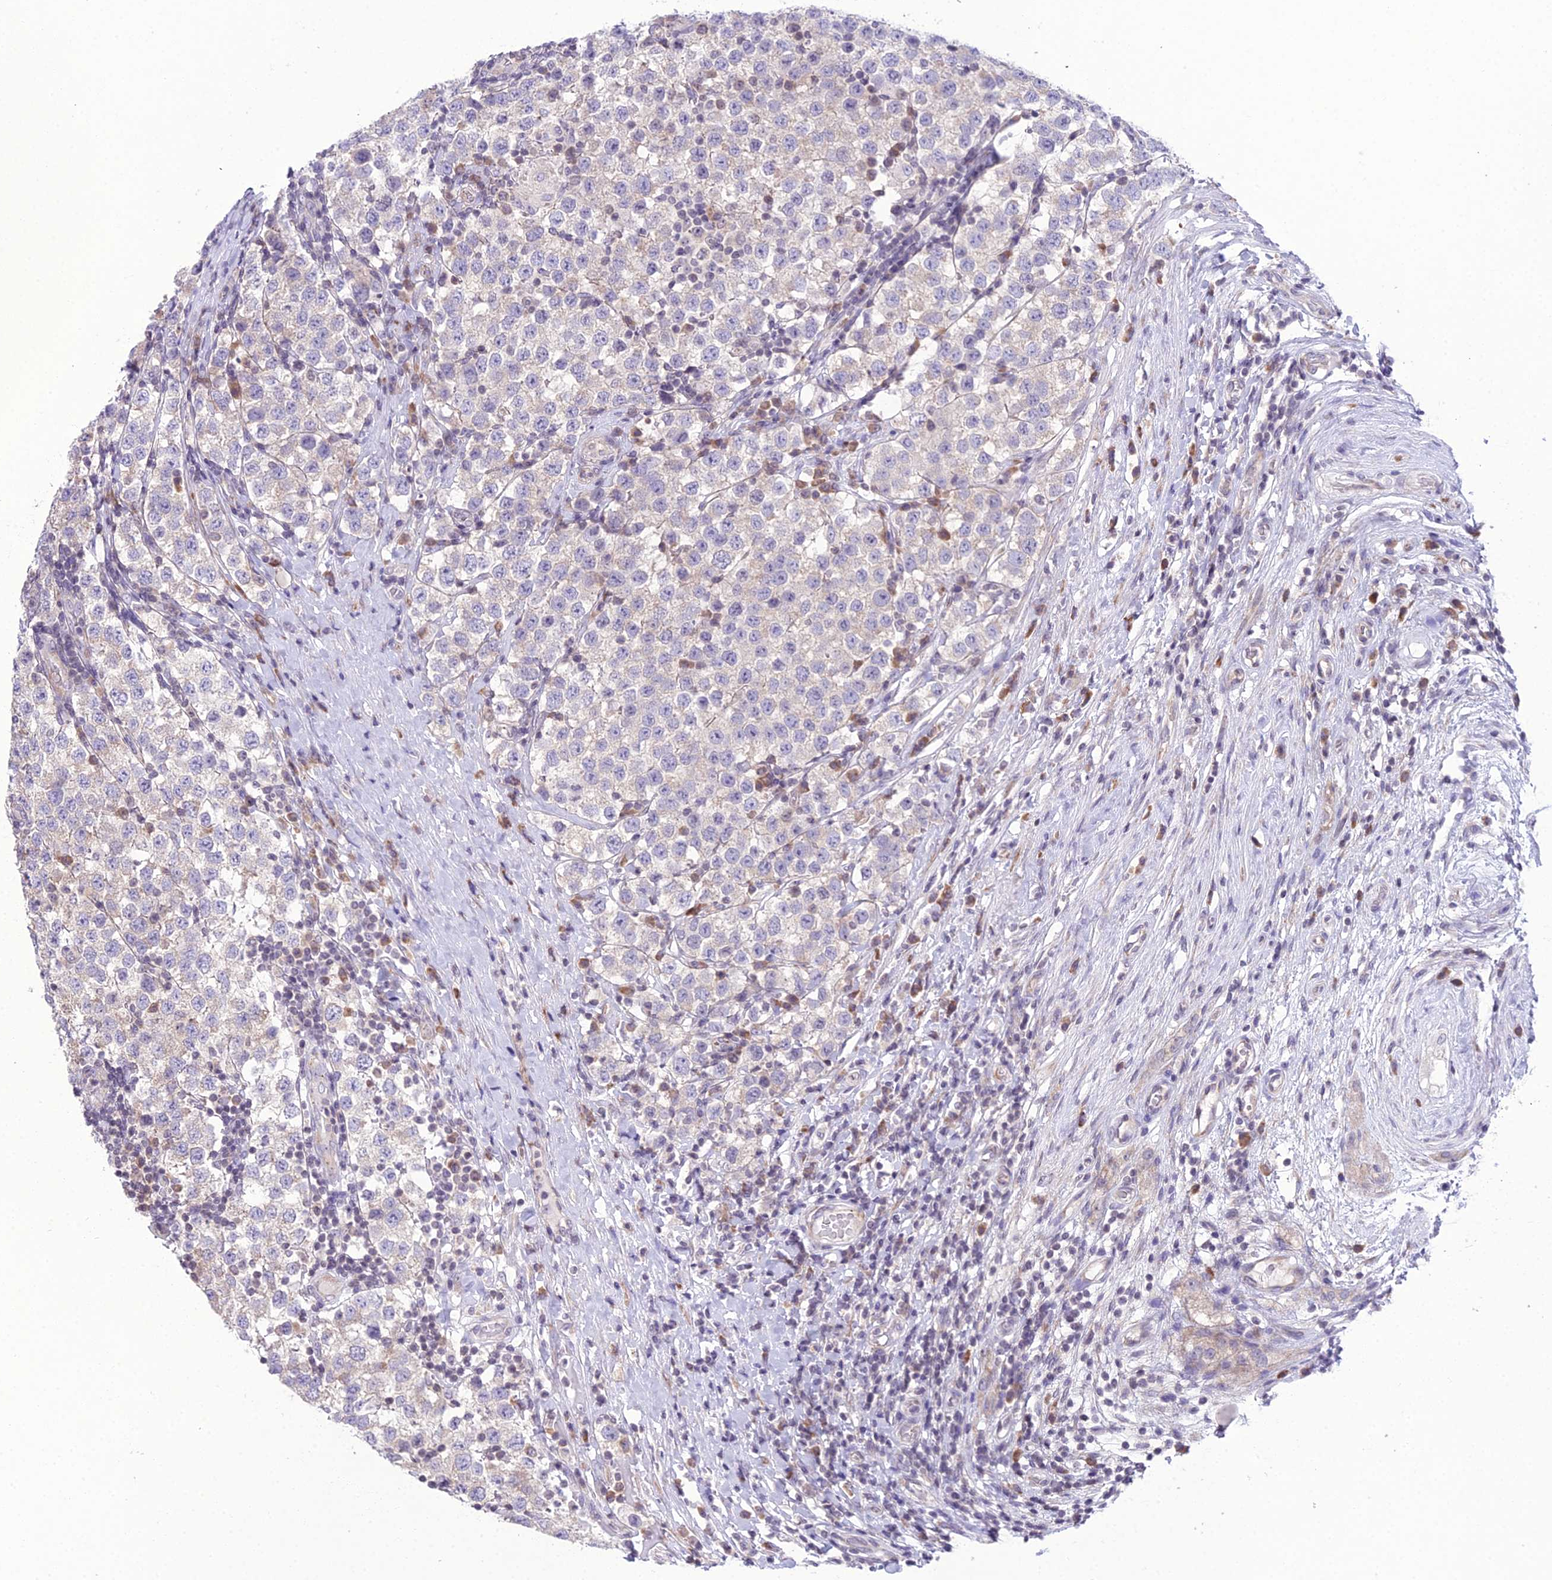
{"staining": {"intensity": "negative", "quantity": "none", "location": "none"}, "tissue": "testis cancer", "cell_type": "Tumor cells", "image_type": "cancer", "snomed": [{"axis": "morphology", "description": "Seminoma, NOS"}, {"axis": "topography", "description": "Testis"}], "caption": "A photomicrograph of testis cancer (seminoma) stained for a protein displays no brown staining in tumor cells. The staining was performed using DAB to visualize the protein expression in brown, while the nuclei were stained in blue with hematoxylin (Magnification: 20x).", "gene": "RPS26", "patient": {"sex": "male", "age": 34}}